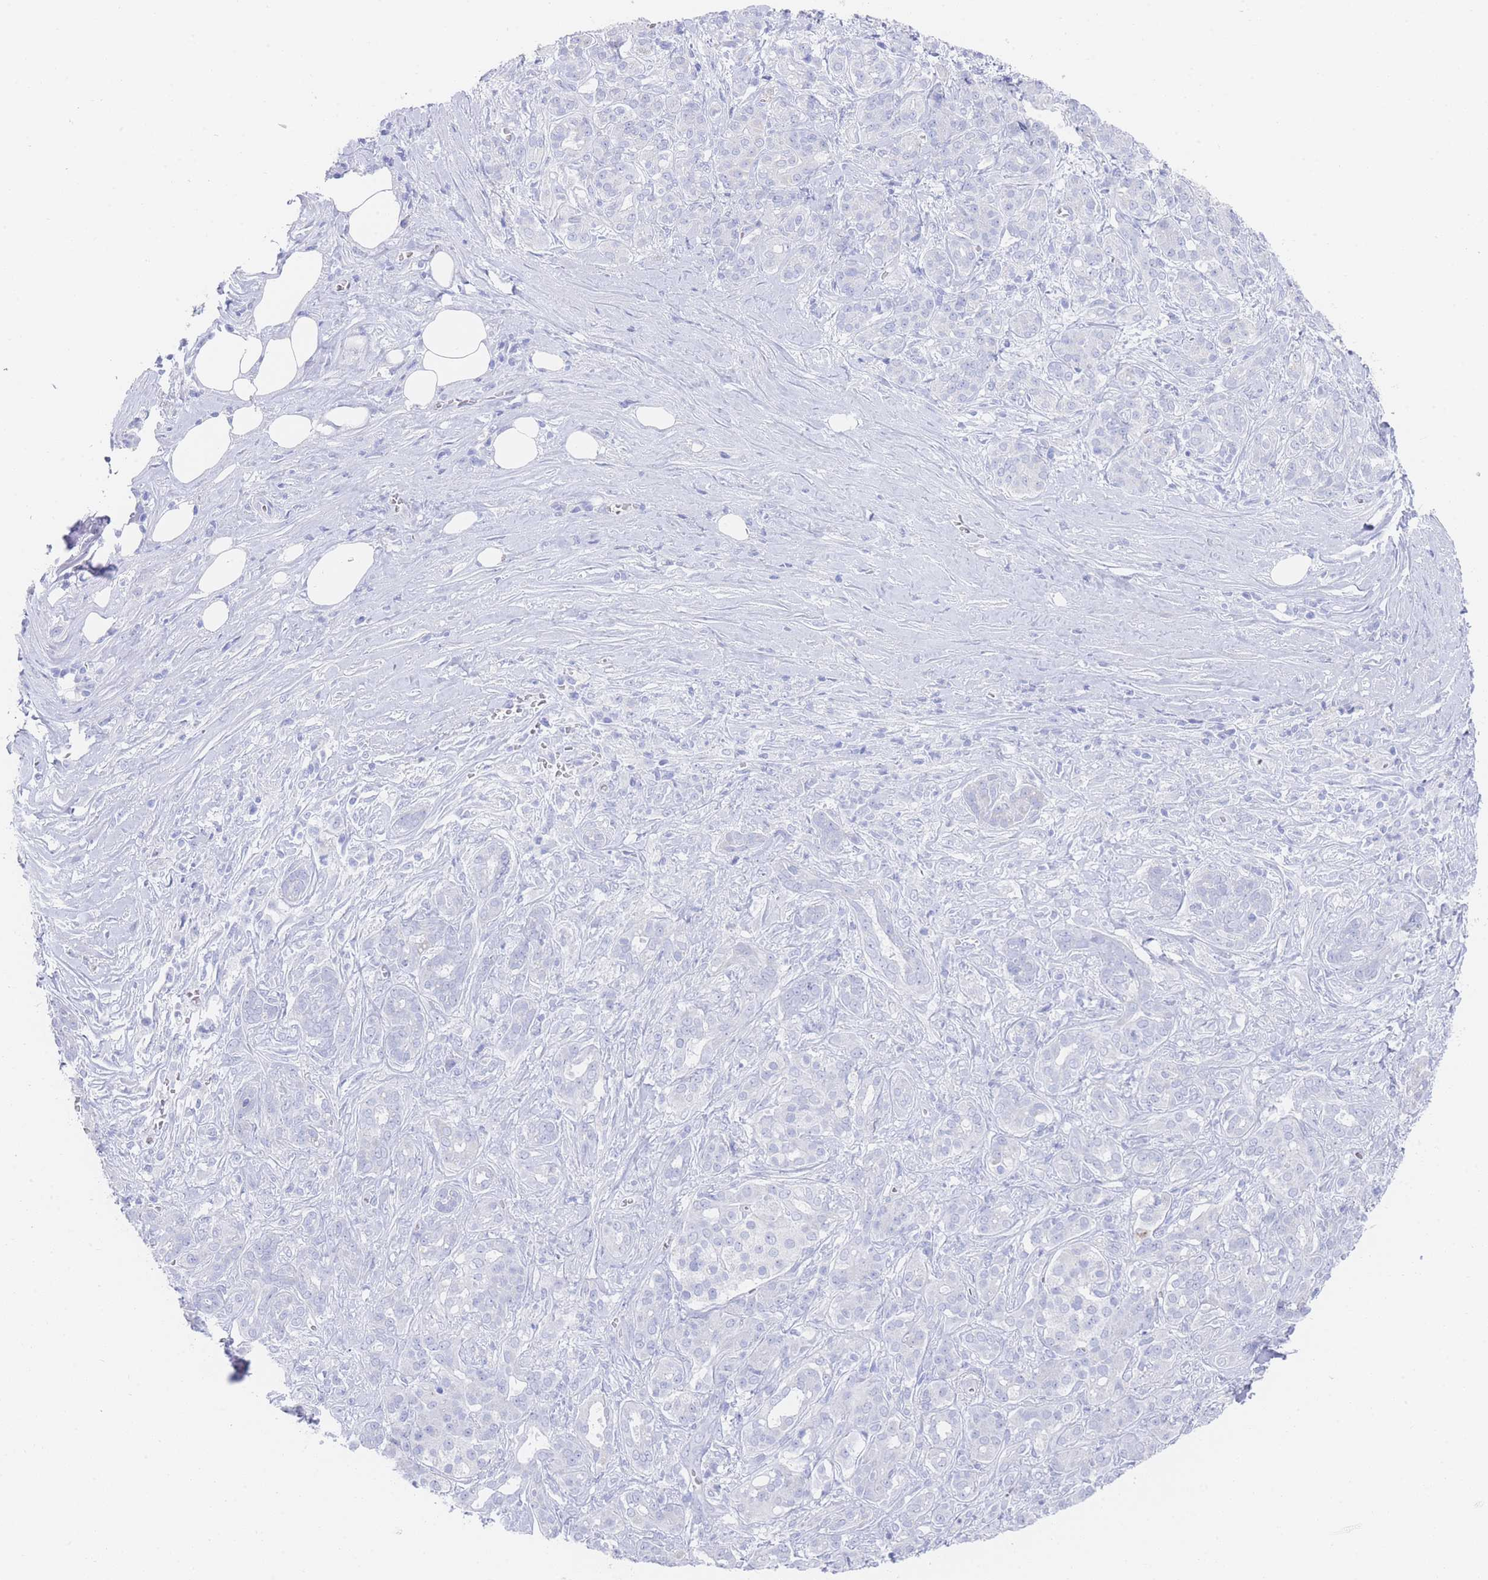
{"staining": {"intensity": "negative", "quantity": "none", "location": "none"}, "tissue": "pancreatic cancer", "cell_type": "Tumor cells", "image_type": "cancer", "snomed": [{"axis": "morphology", "description": "Adenocarcinoma, NOS"}, {"axis": "topography", "description": "Pancreas"}], "caption": "This is a image of immunohistochemistry (IHC) staining of adenocarcinoma (pancreatic), which shows no positivity in tumor cells.", "gene": "LRRC37A", "patient": {"sex": "male", "age": 57}}